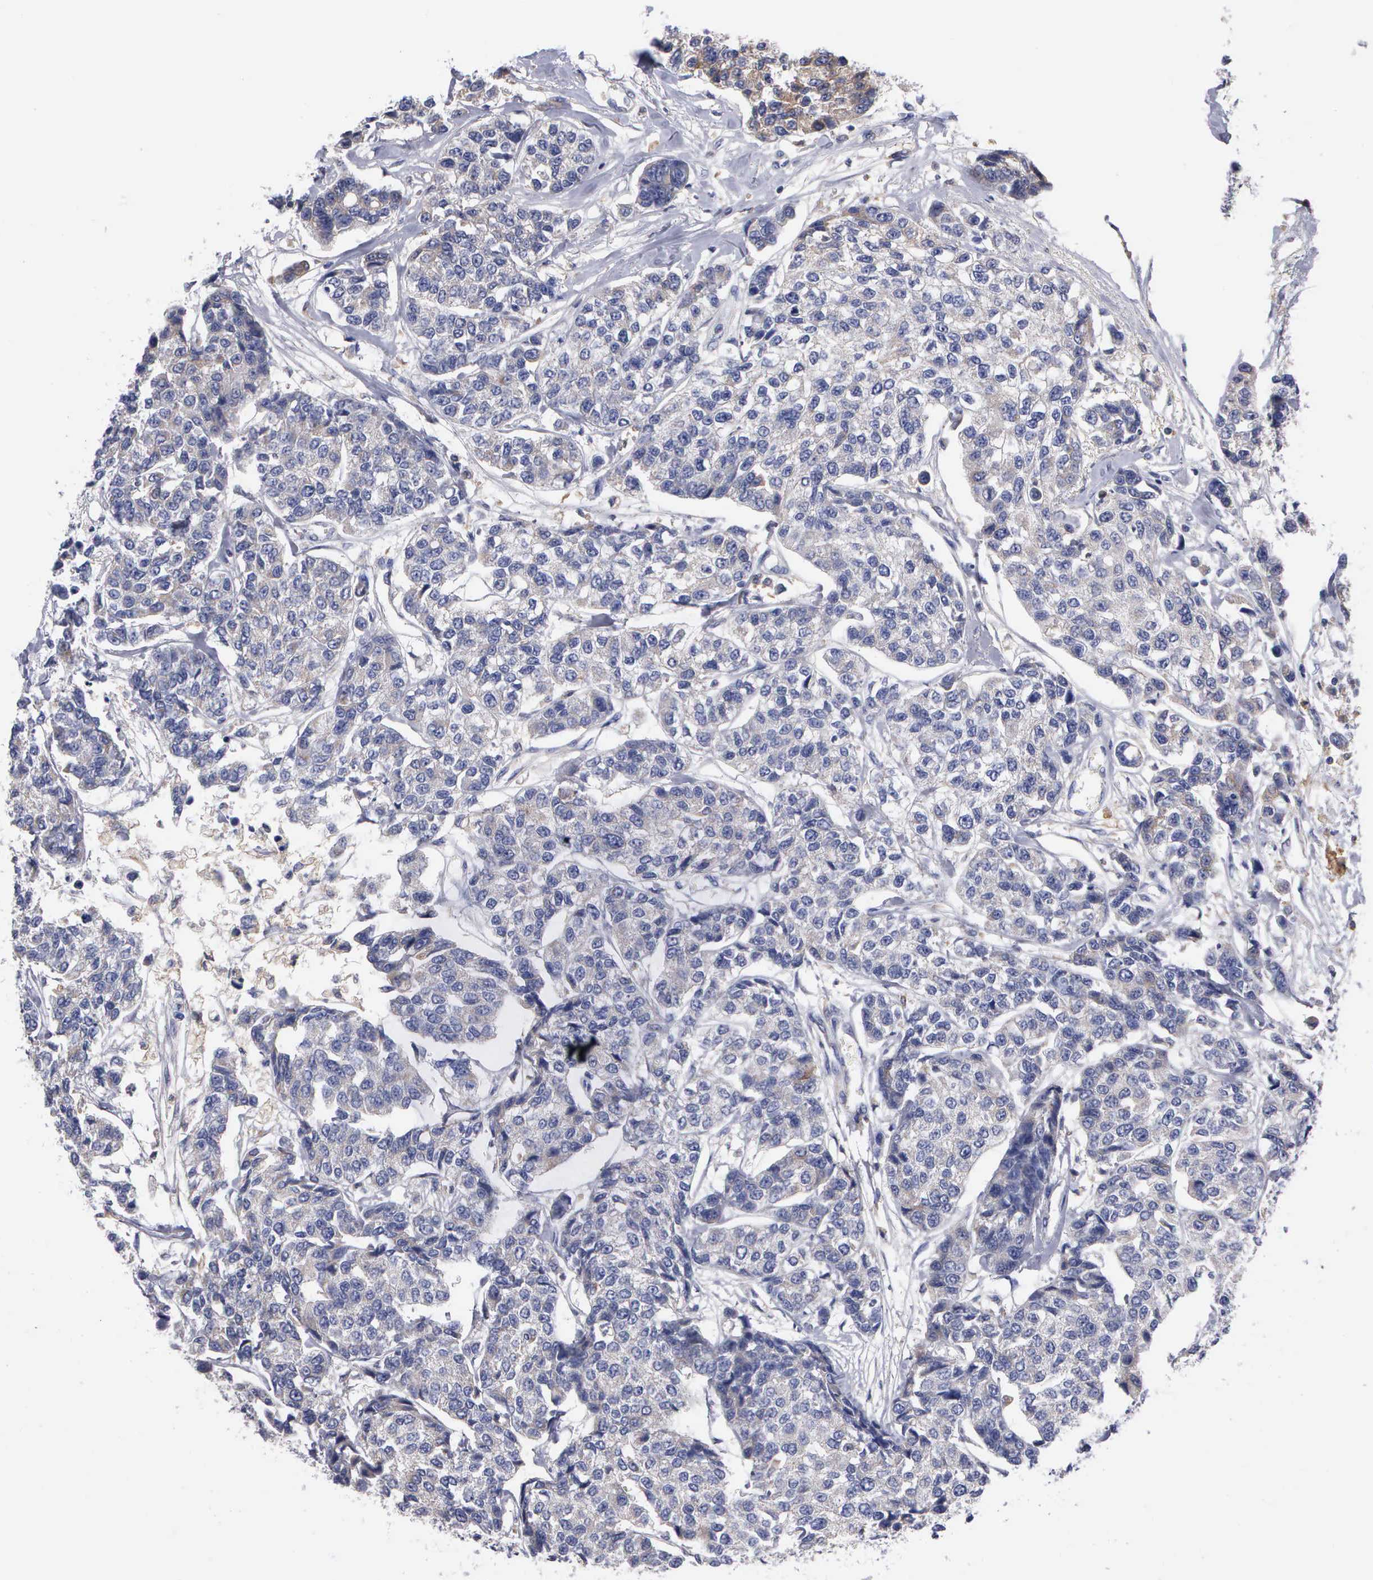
{"staining": {"intensity": "negative", "quantity": "none", "location": "none"}, "tissue": "breast cancer", "cell_type": "Tumor cells", "image_type": "cancer", "snomed": [{"axis": "morphology", "description": "Duct carcinoma"}, {"axis": "topography", "description": "Breast"}], "caption": "An IHC photomicrograph of breast cancer is shown. There is no staining in tumor cells of breast cancer.", "gene": "PTGS2", "patient": {"sex": "female", "age": 51}}